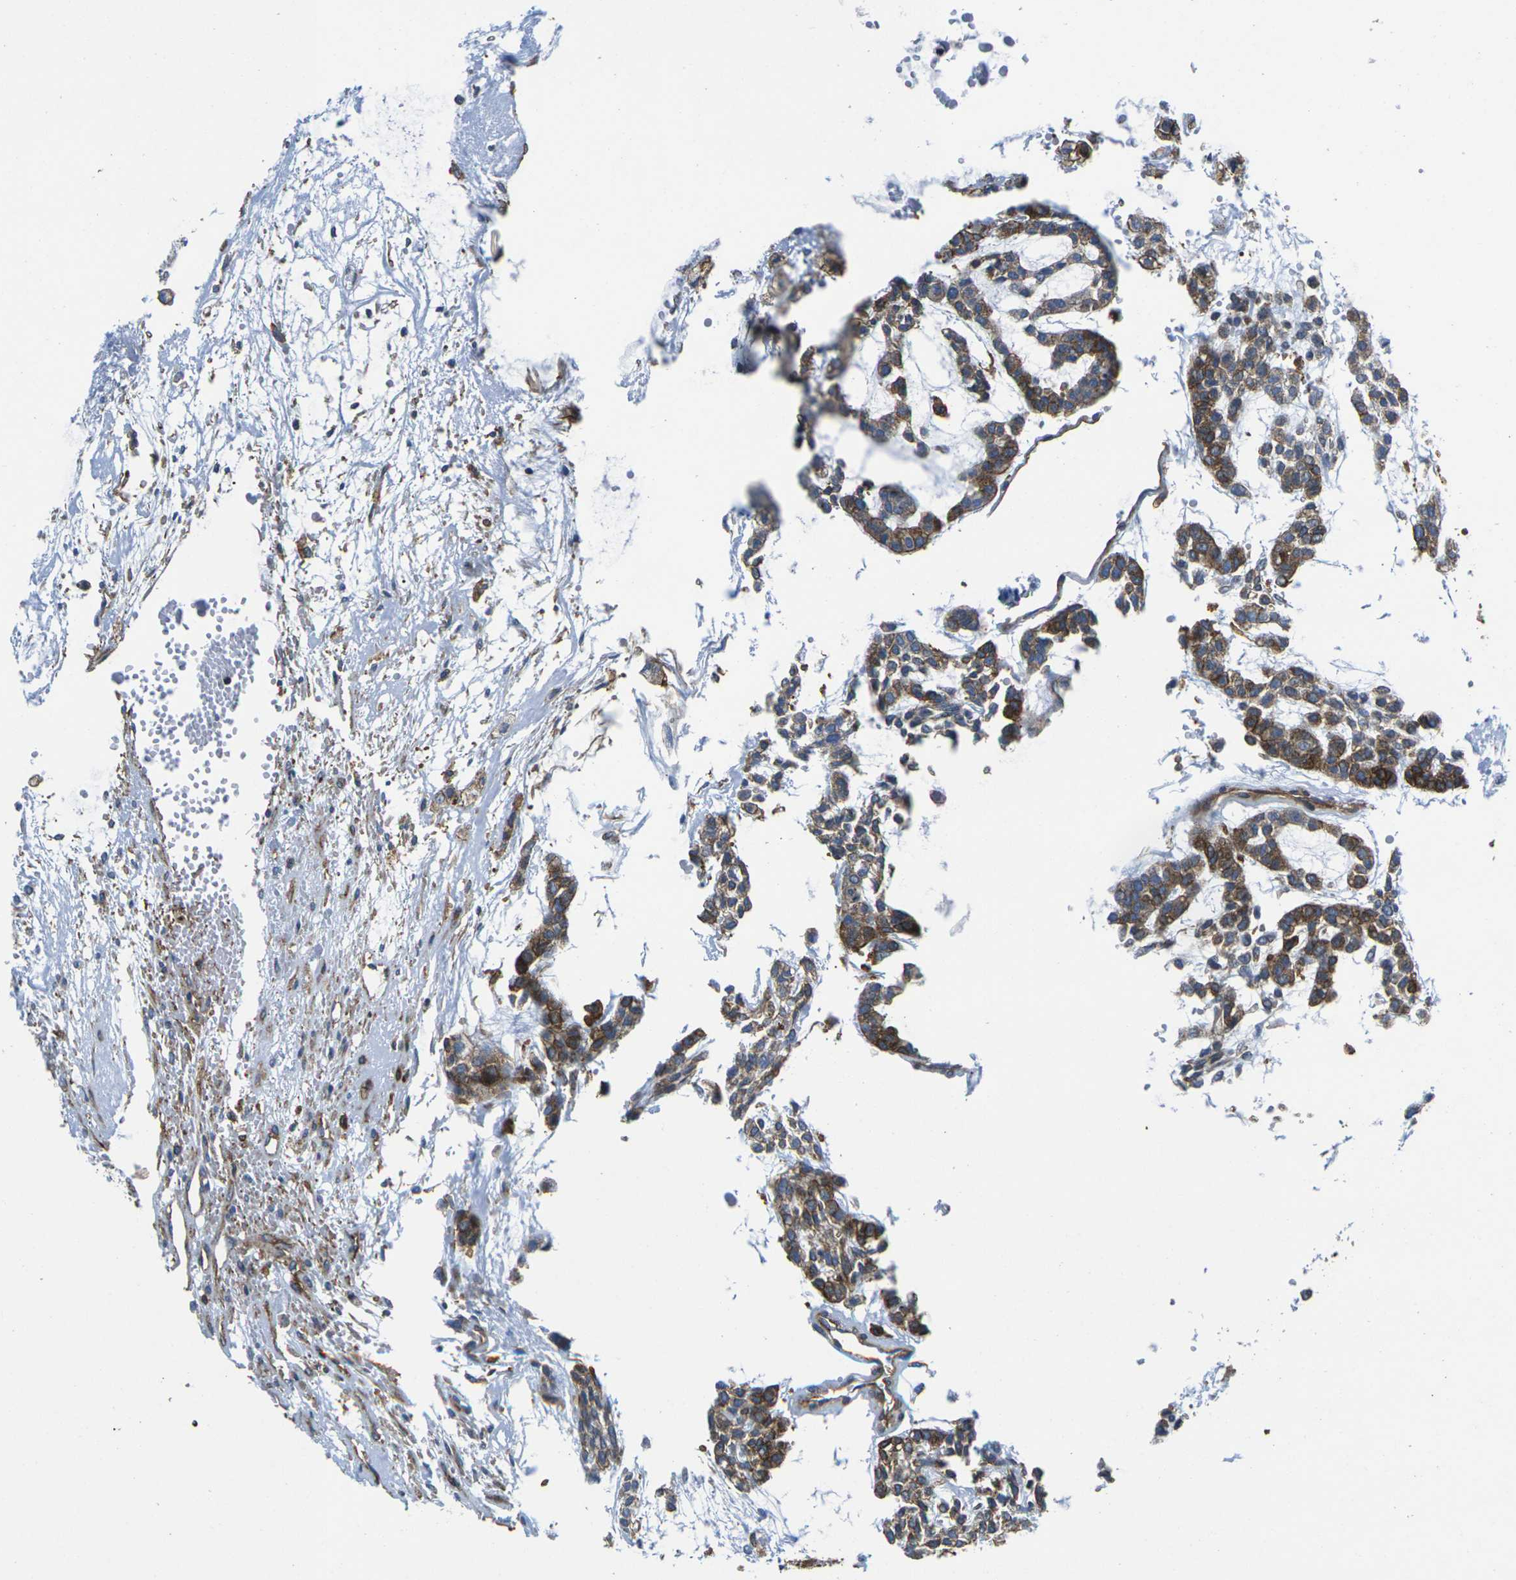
{"staining": {"intensity": "strong", "quantity": ">75%", "location": "cytoplasmic/membranous"}, "tissue": "head and neck cancer", "cell_type": "Tumor cells", "image_type": "cancer", "snomed": [{"axis": "morphology", "description": "Adenocarcinoma, NOS"}, {"axis": "morphology", "description": "Adenoma, NOS"}, {"axis": "topography", "description": "Head-Neck"}], "caption": "DAB immunohistochemical staining of human head and neck cancer reveals strong cytoplasmic/membranous protein expression in about >75% of tumor cells. The staining was performed using DAB, with brown indicating positive protein expression. Nuclei are stained blue with hematoxylin.", "gene": "IQGAP1", "patient": {"sex": "female", "age": 55}}